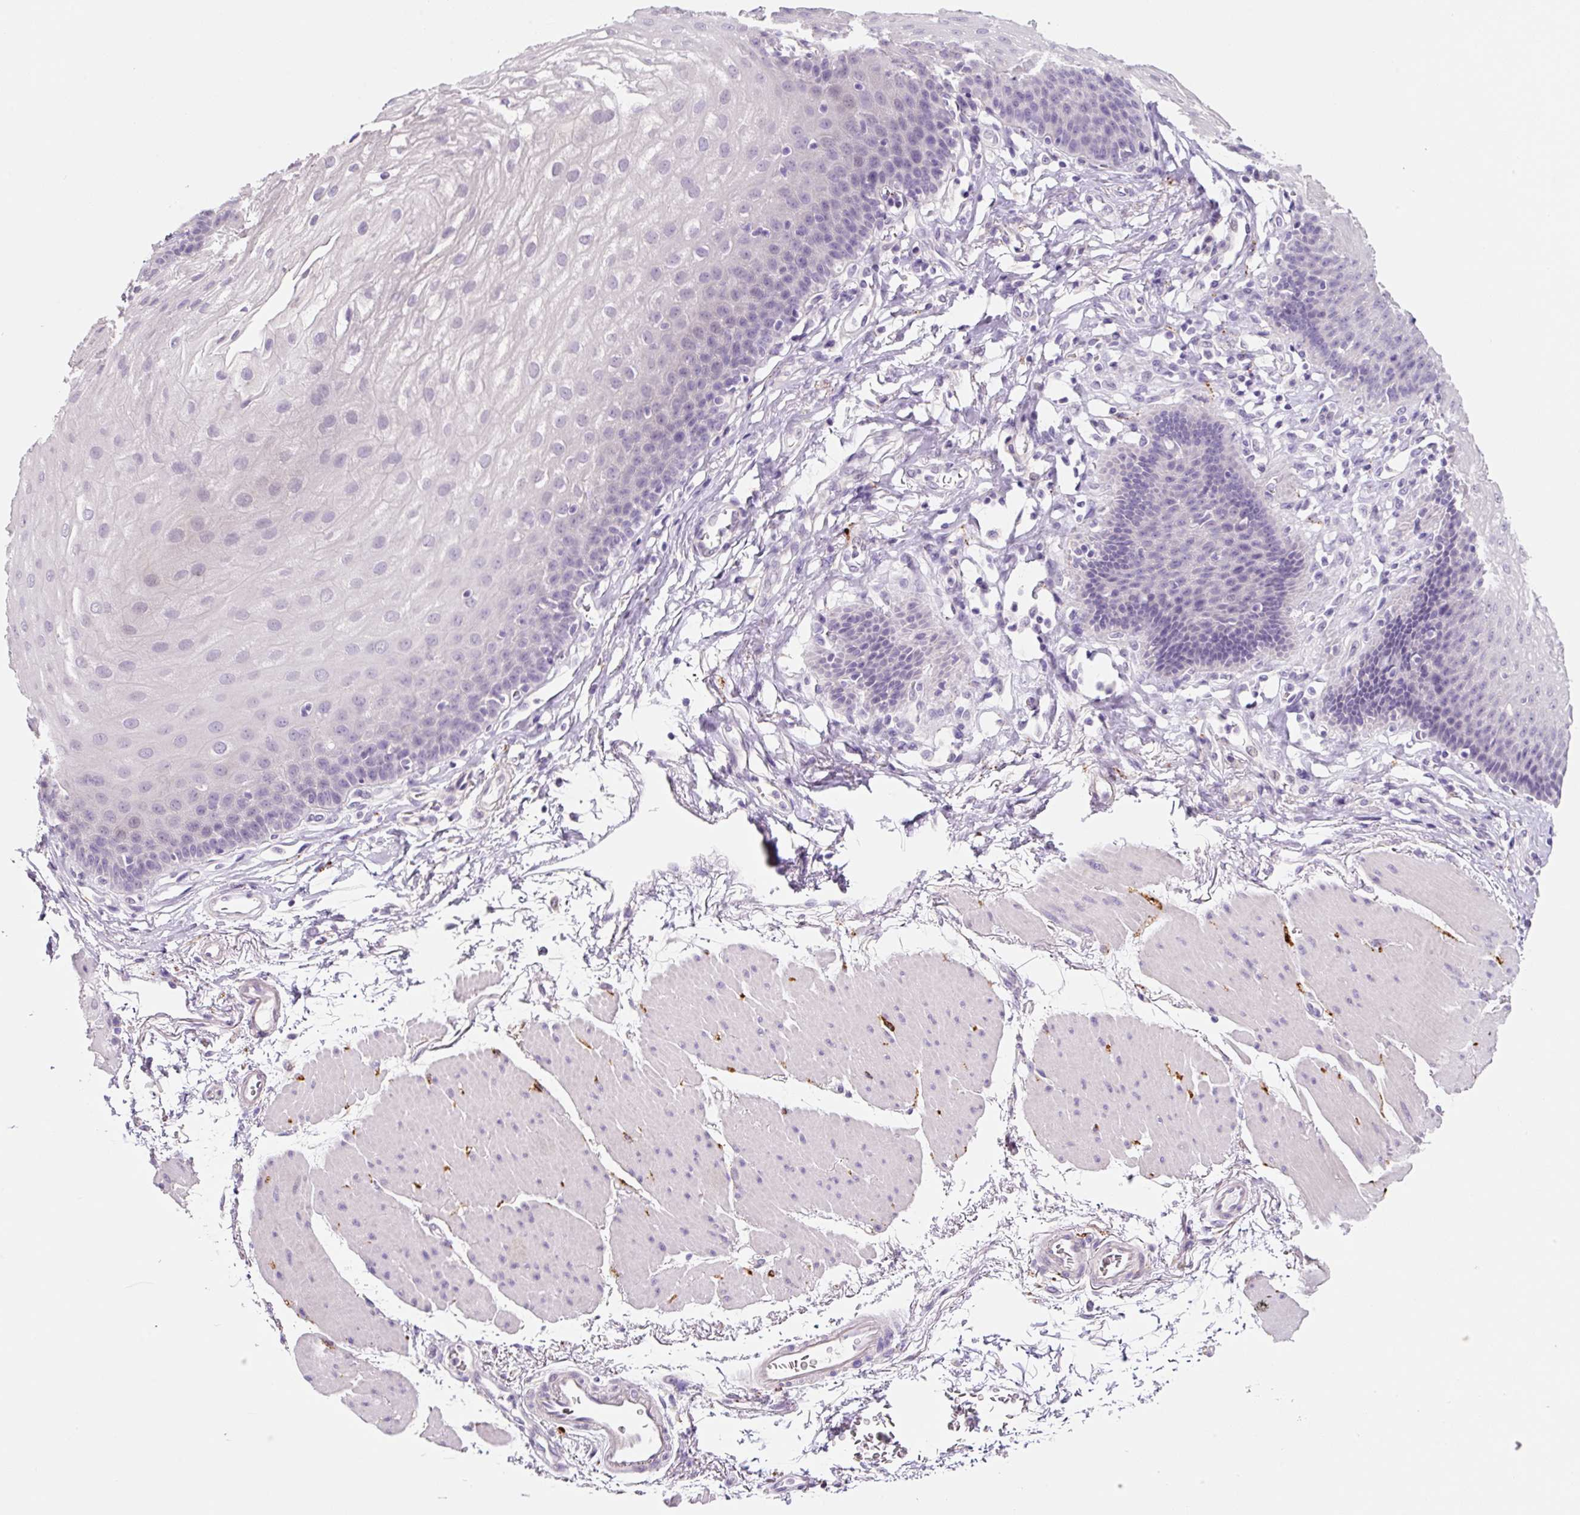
{"staining": {"intensity": "negative", "quantity": "none", "location": "none"}, "tissue": "esophagus", "cell_type": "Squamous epithelial cells", "image_type": "normal", "snomed": [{"axis": "morphology", "description": "Normal tissue, NOS"}, {"axis": "topography", "description": "Esophagus"}], "caption": "The image reveals no significant positivity in squamous epithelial cells of esophagus. The staining was performed using DAB to visualize the protein expression in brown, while the nuclei were stained in blue with hematoxylin (Magnification: 20x).", "gene": "SYP", "patient": {"sex": "female", "age": 81}}